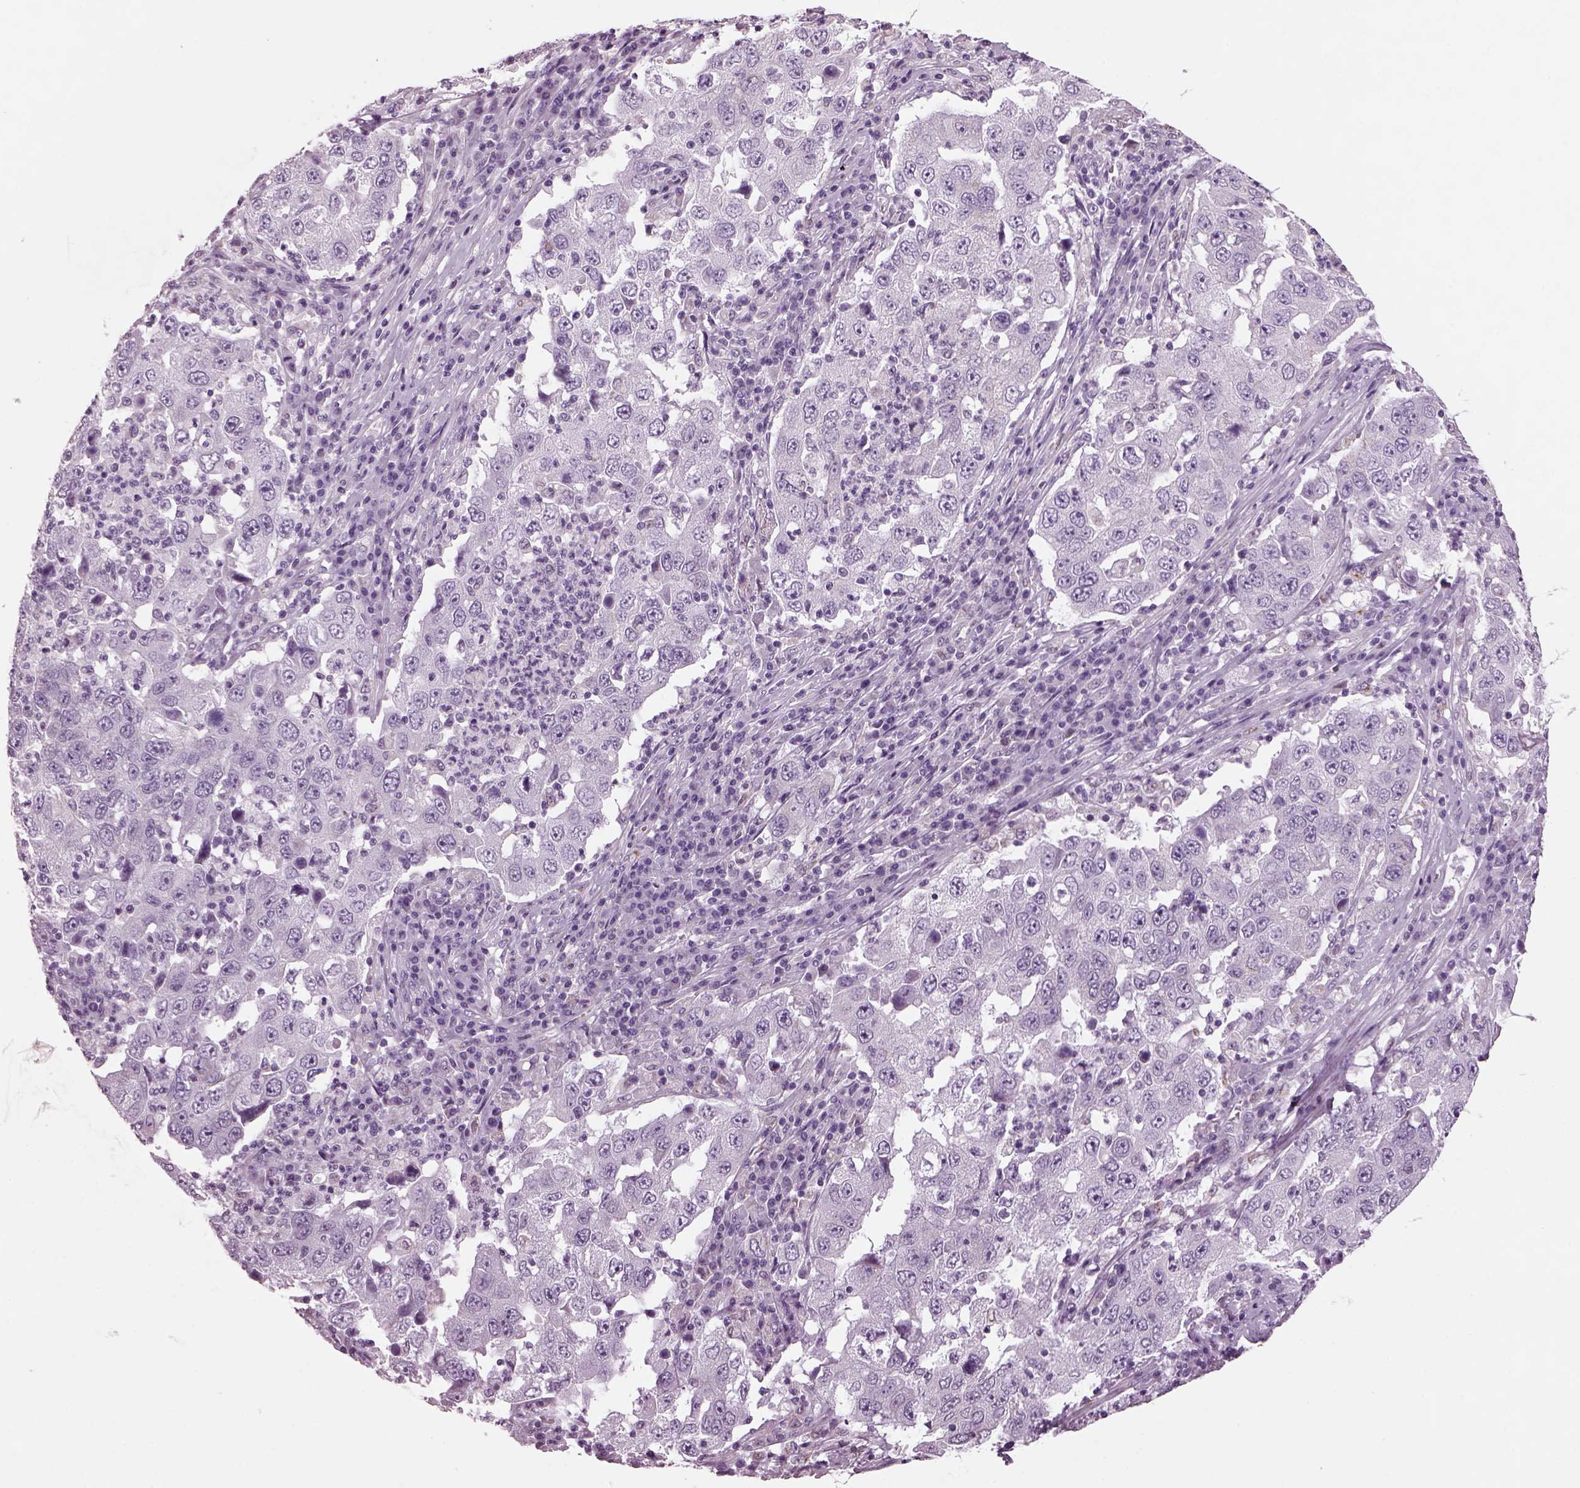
{"staining": {"intensity": "negative", "quantity": "none", "location": "none"}, "tissue": "lung cancer", "cell_type": "Tumor cells", "image_type": "cancer", "snomed": [{"axis": "morphology", "description": "Adenocarcinoma, NOS"}, {"axis": "topography", "description": "Lung"}], "caption": "This is an IHC photomicrograph of human lung cancer (adenocarcinoma). There is no positivity in tumor cells.", "gene": "PRR9", "patient": {"sex": "male", "age": 73}}